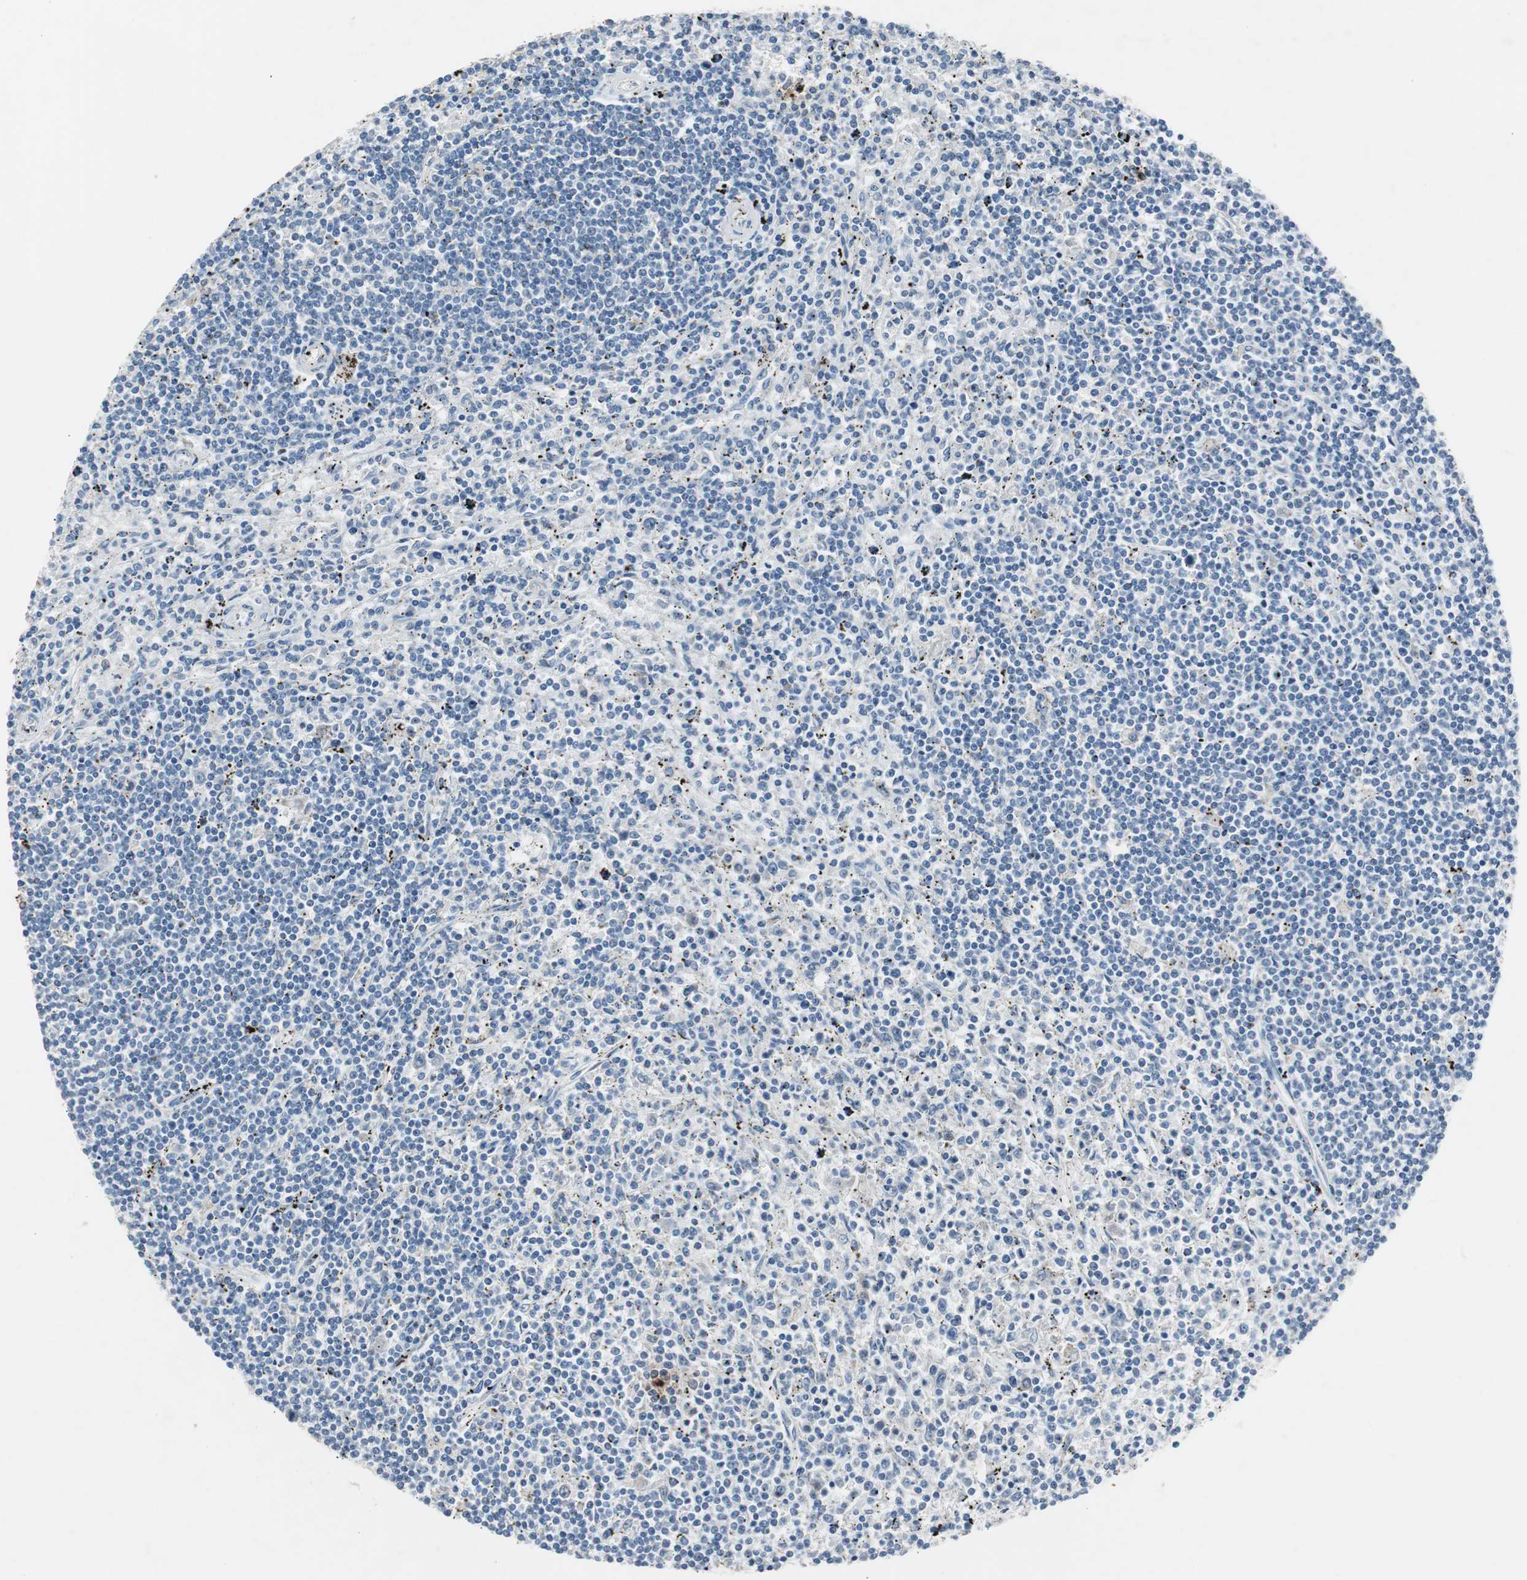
{"staining": {"intensity": "negative", "quantity": "none", "location": "none"}, "tissue": "lymphoma", "cell_type": "Tumor cells", "image_type": "cancer", "snomed": [{"axis": "morphology", "description": "Malignant lymphoma, non-Hodgkin's type, Low grade"}, {"axis": "topography", "description": "Spleen"}], "caption": "Immunohistochemistry (IHC) of human malignant lymphoma, non-Hodgkin's type (low-grade) exhibits no expression in tumor cells. The staining is performed using DAB brown chromogen with nuclei counter-stained in using hematoxylin.", "gene": "TK1", "patient": {"sex": "male", "age": 76}}